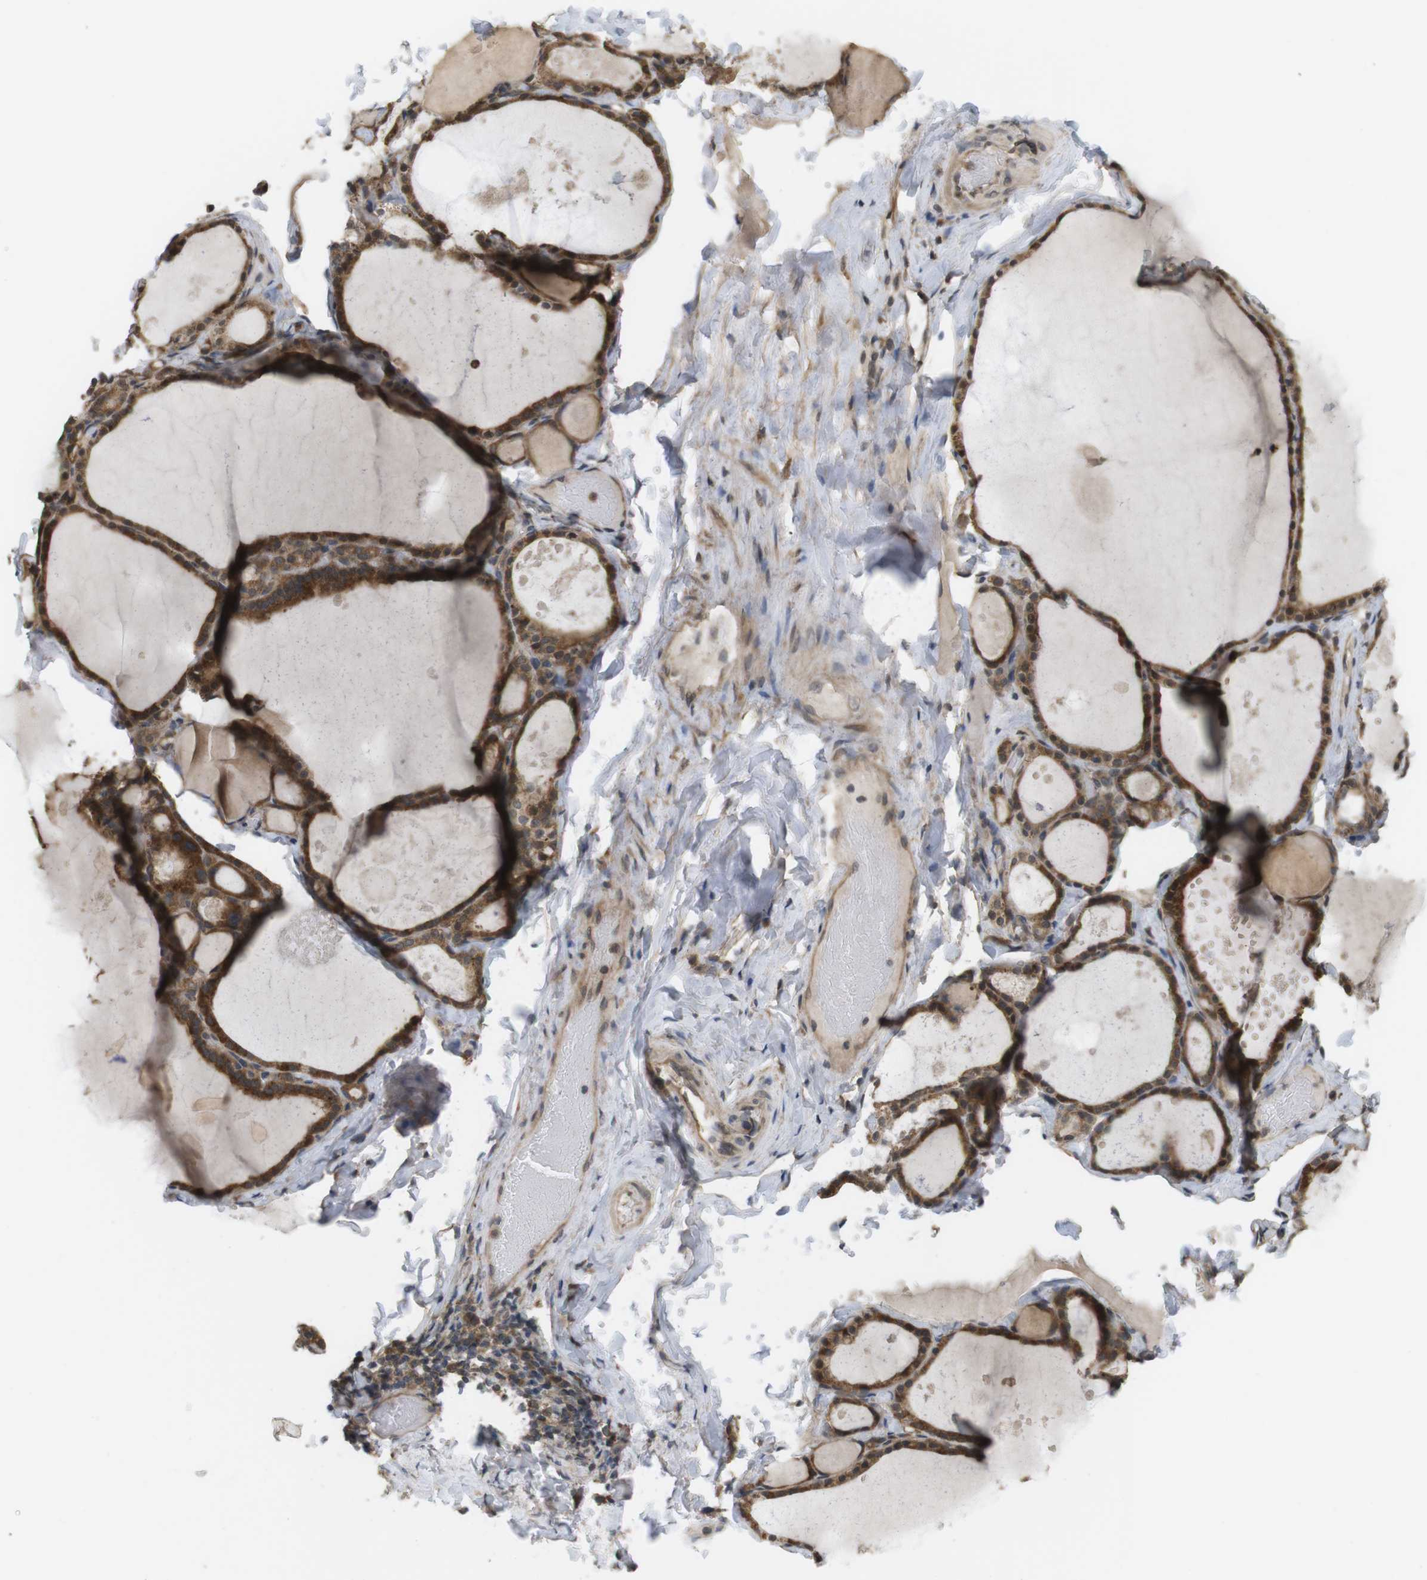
{"staining": {"intensity": "strong", "quantity": ">75%", "location": "cytoplasmic/membranous"}, "tissue": "thyroid gland", "cell_type": "Glandular cells", "image_type": "normal", "snomed": [{"axis": "morphology", "description": "Normal tissue, NOS"}, {"axis": "topography", "description": "Thyroid gland"}], "caption": "A photomicrograph of human thyroid gland stained for a protein reveals strong cytoplasmic/membranous brown staining in glandular cells. (DAB (3,3'-diaminobenzidine) IHC, brown staining for protein, blue staining for nuclei).", "gene": "RNF130", "patient": {"sex": "male", "age": 56}}